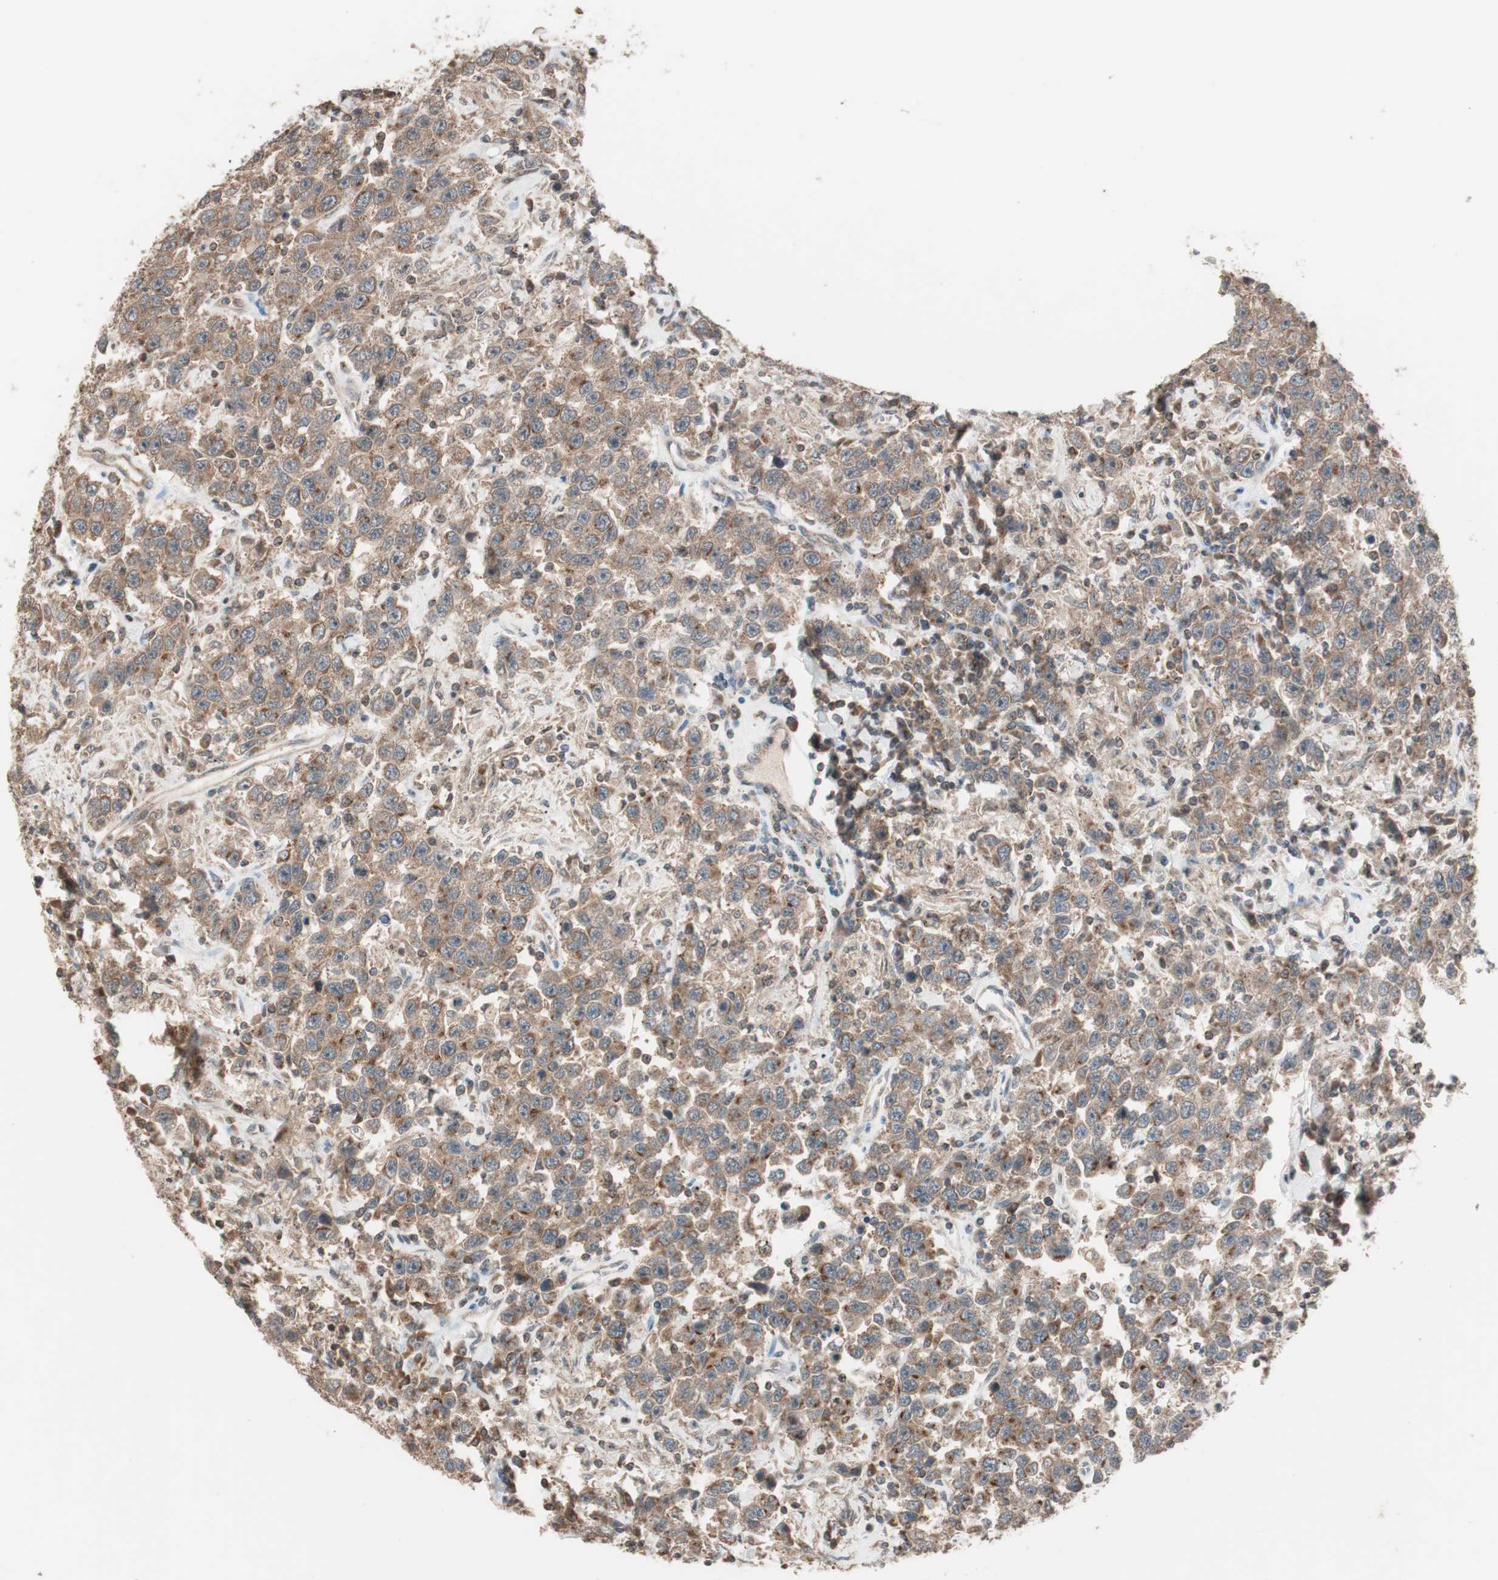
{"staining": {"intensity": "moderate", "quantity": ">75%", "location": "cytoplasmic/membranous"}, "tissue": "testis cancer", "cell_type": "Tumor cells", "image_type": "cancer", "snomed": [{"axis": "morphology", "description": "Seminoma, NOS"}, {"axis": "topography", "description": "Testis"}], "caption": "A brown stain shows moderate cytoplasmic/membranous staining of a protein in human testis cancer tumor cells. Ihc stains the protein of interest in brown and the nuclei are stained blue.", "gene": "FBXO5", "patient": {"sex": "male", "age": 41}}